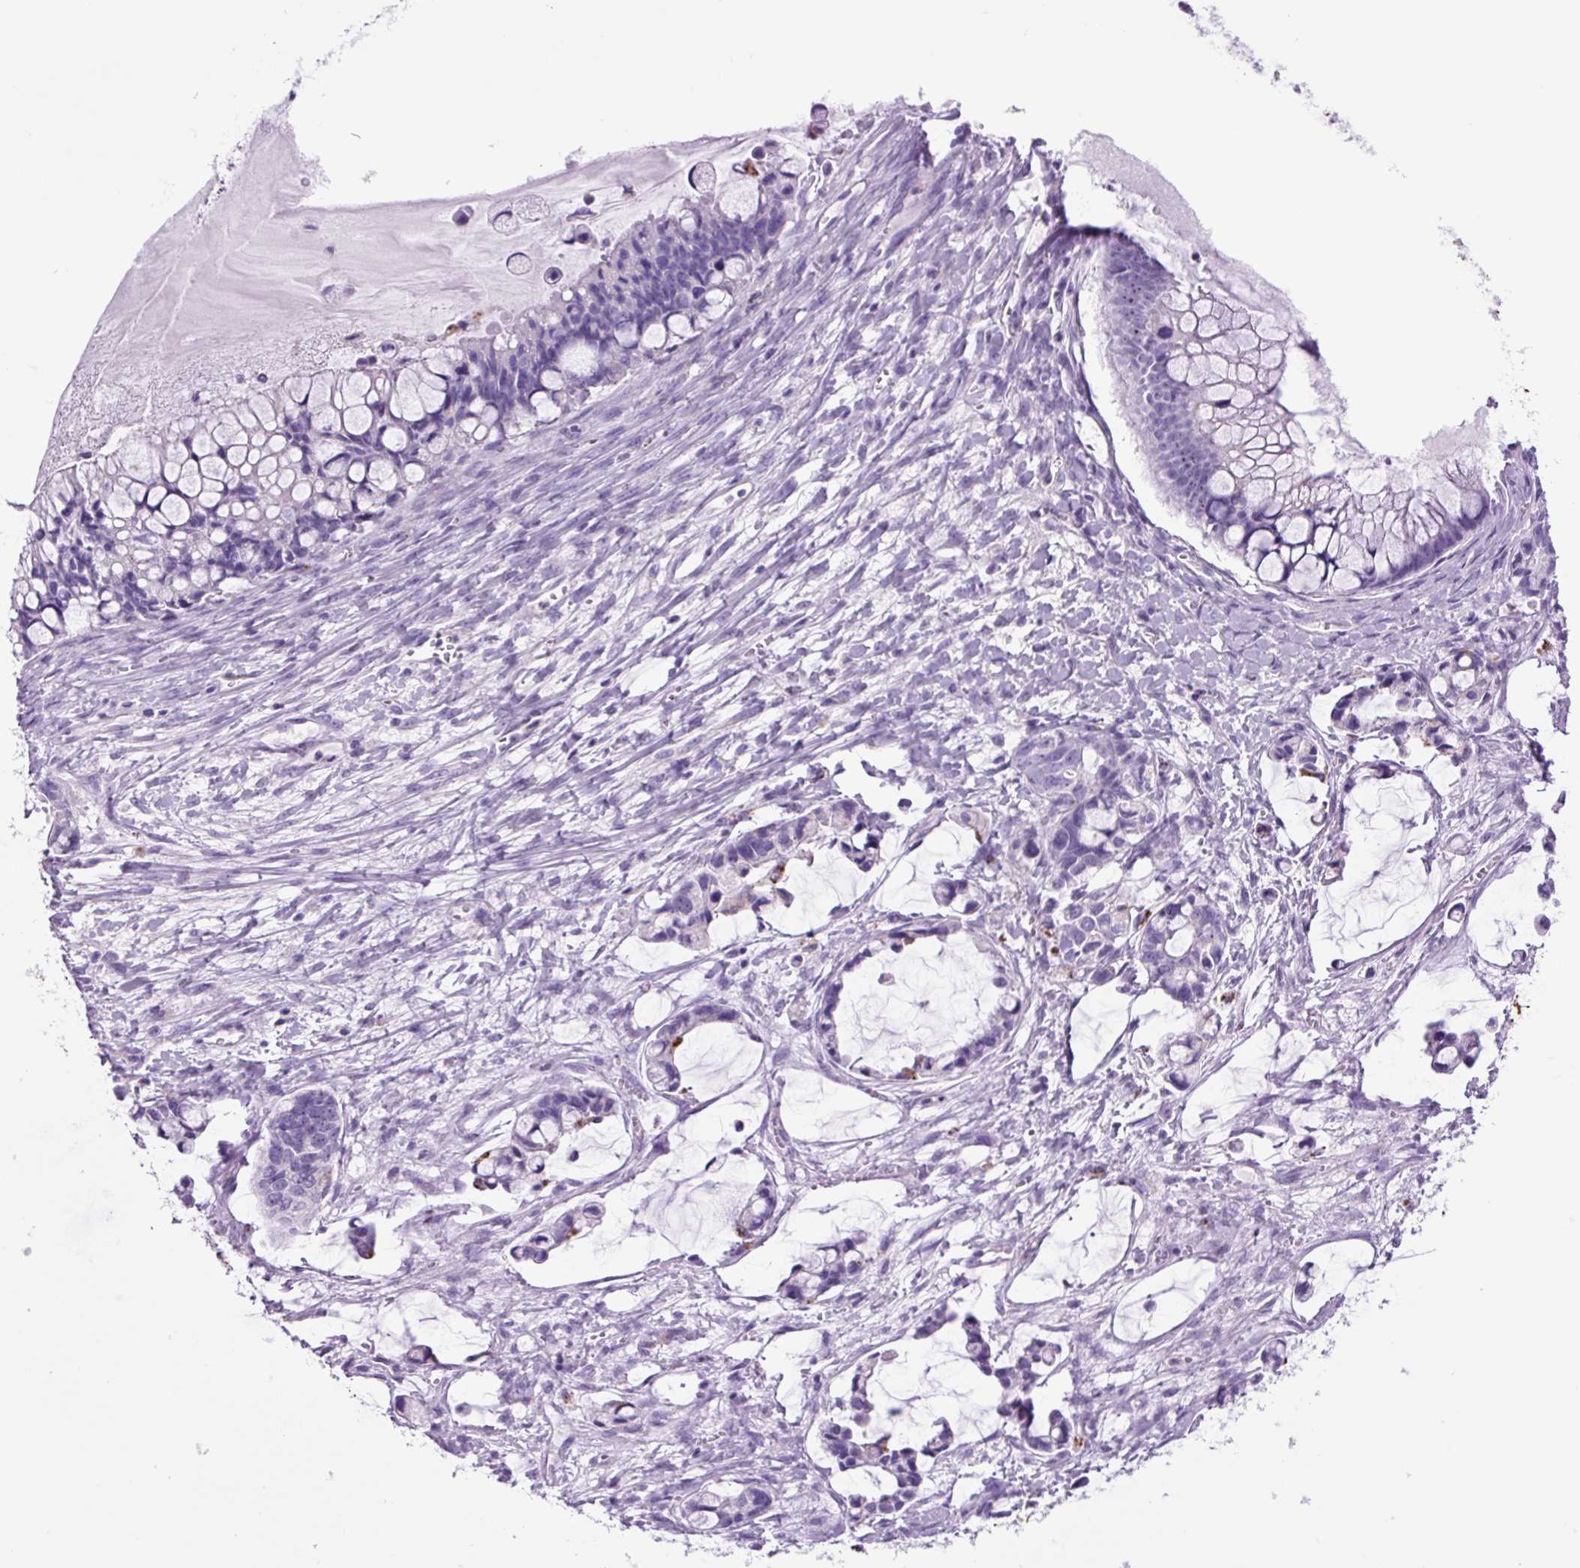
{"staining": {"intensity": "negative", "quantity": "none", "location": "none"}, "tissue": "ovarian cancer", "cell_type": "Tumor cells", "image_type": "cancer", "snomed": [{"axis": "morphology", "description": "Cystadenocarcinoma, mucinous, NOS"}, {"axis": "topography", "description": "Ovary"}], "caption": "Immunohistochemistry histopathology image of neoplastic tissue: mucinous cystadenocarcinoma (ovarian) stained with DAB shows no significant protein staining in tumor cells.", "gene": "LCN10", "patient": {"sex": "female", "age": 63}}